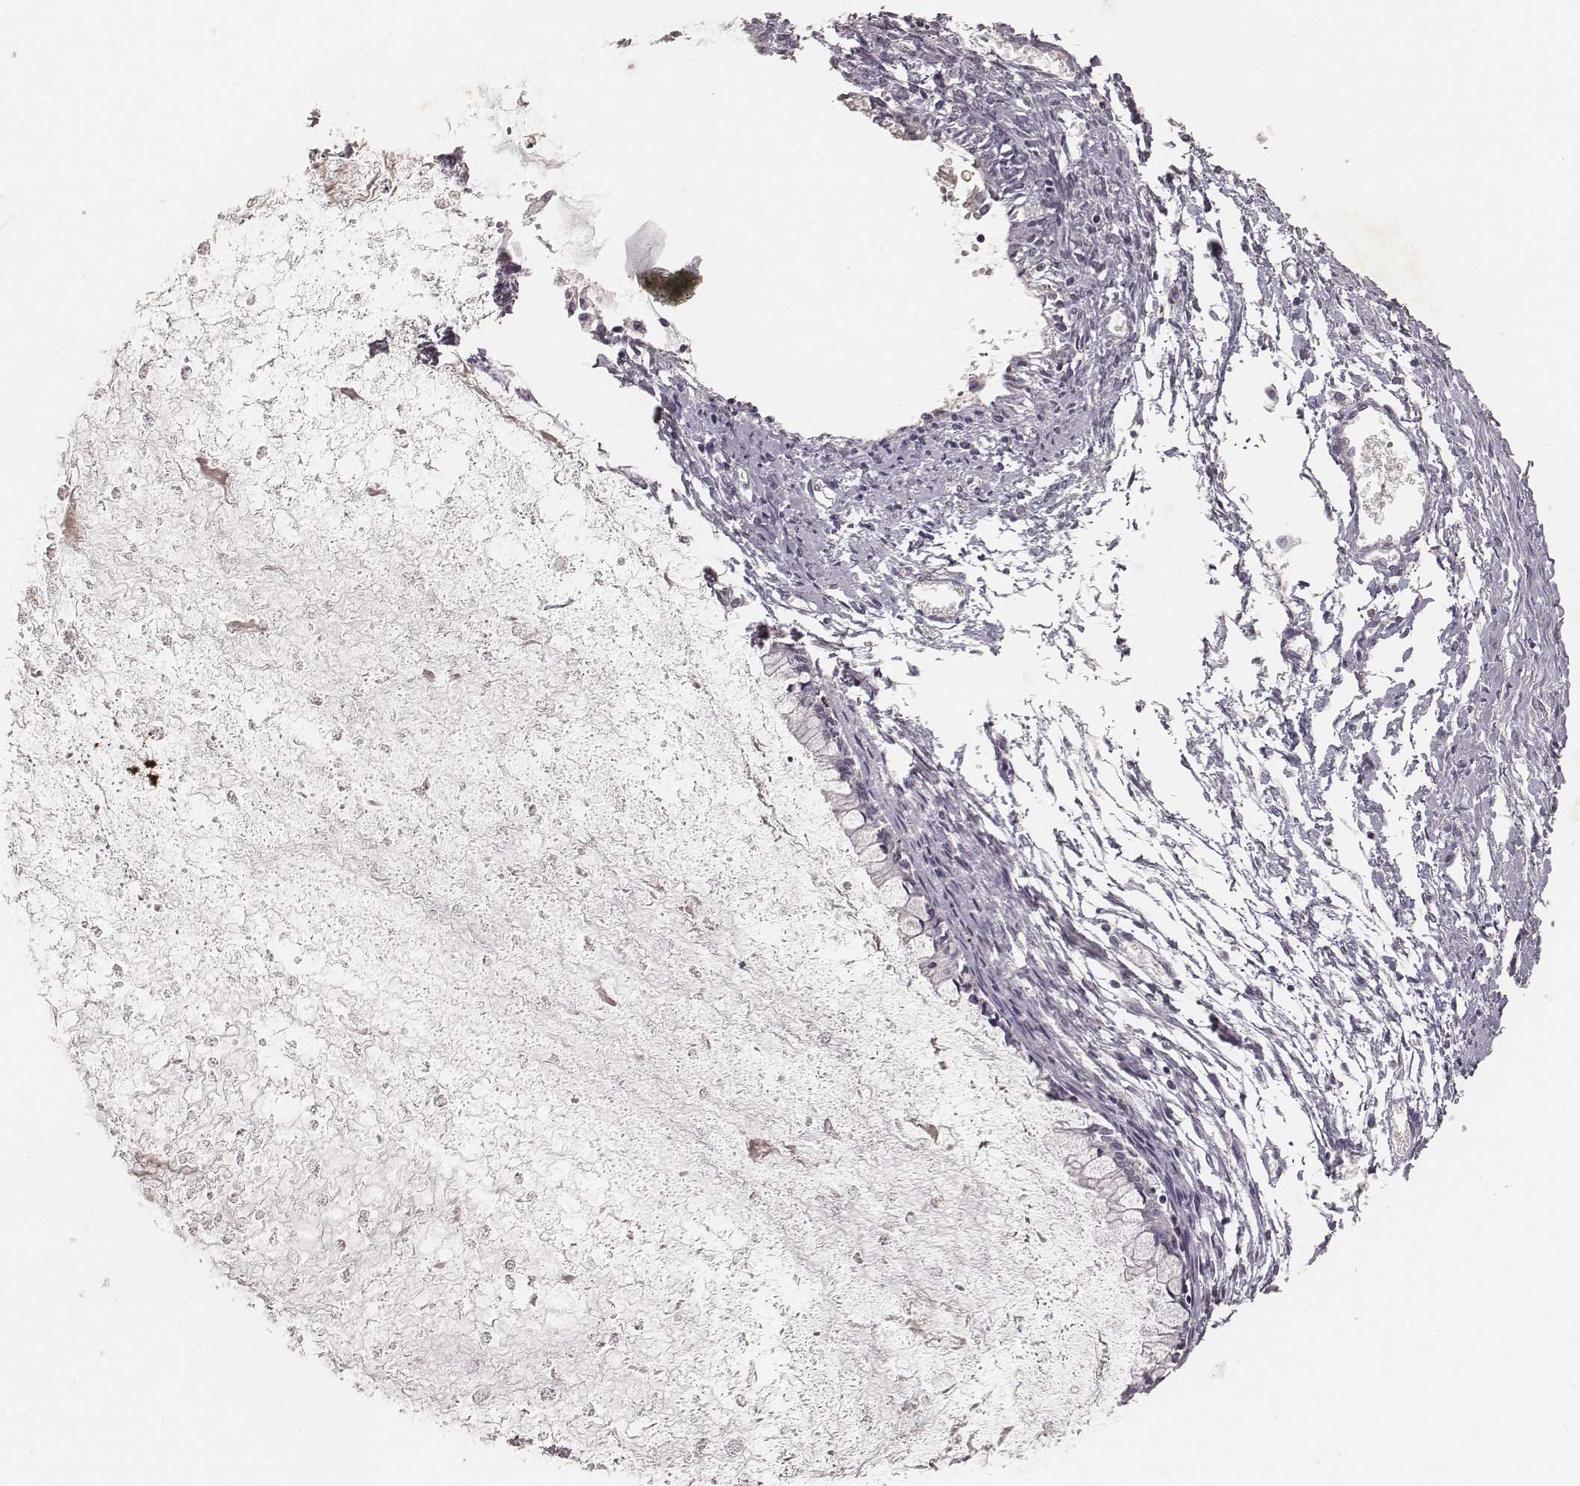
{"staining": {"intensity": "negative", "quantity": "none", "location": "none"}, "tissue": "ovarian cancer", "cell_type": "Tumor cells", "image_type": "cancer", "snomed": [{"axis": "morphology", "description": "Cystadenocarcinoma, mucinous, NOS"}, {"axis": "topography", "description": "Ovary"}], "caption": "There is no significant expression in tumor cells of ovarian mucinous cystadenocarcinoma.", "gene": "MADCAM1", "patient": {"sex": "female", "age": 67}}